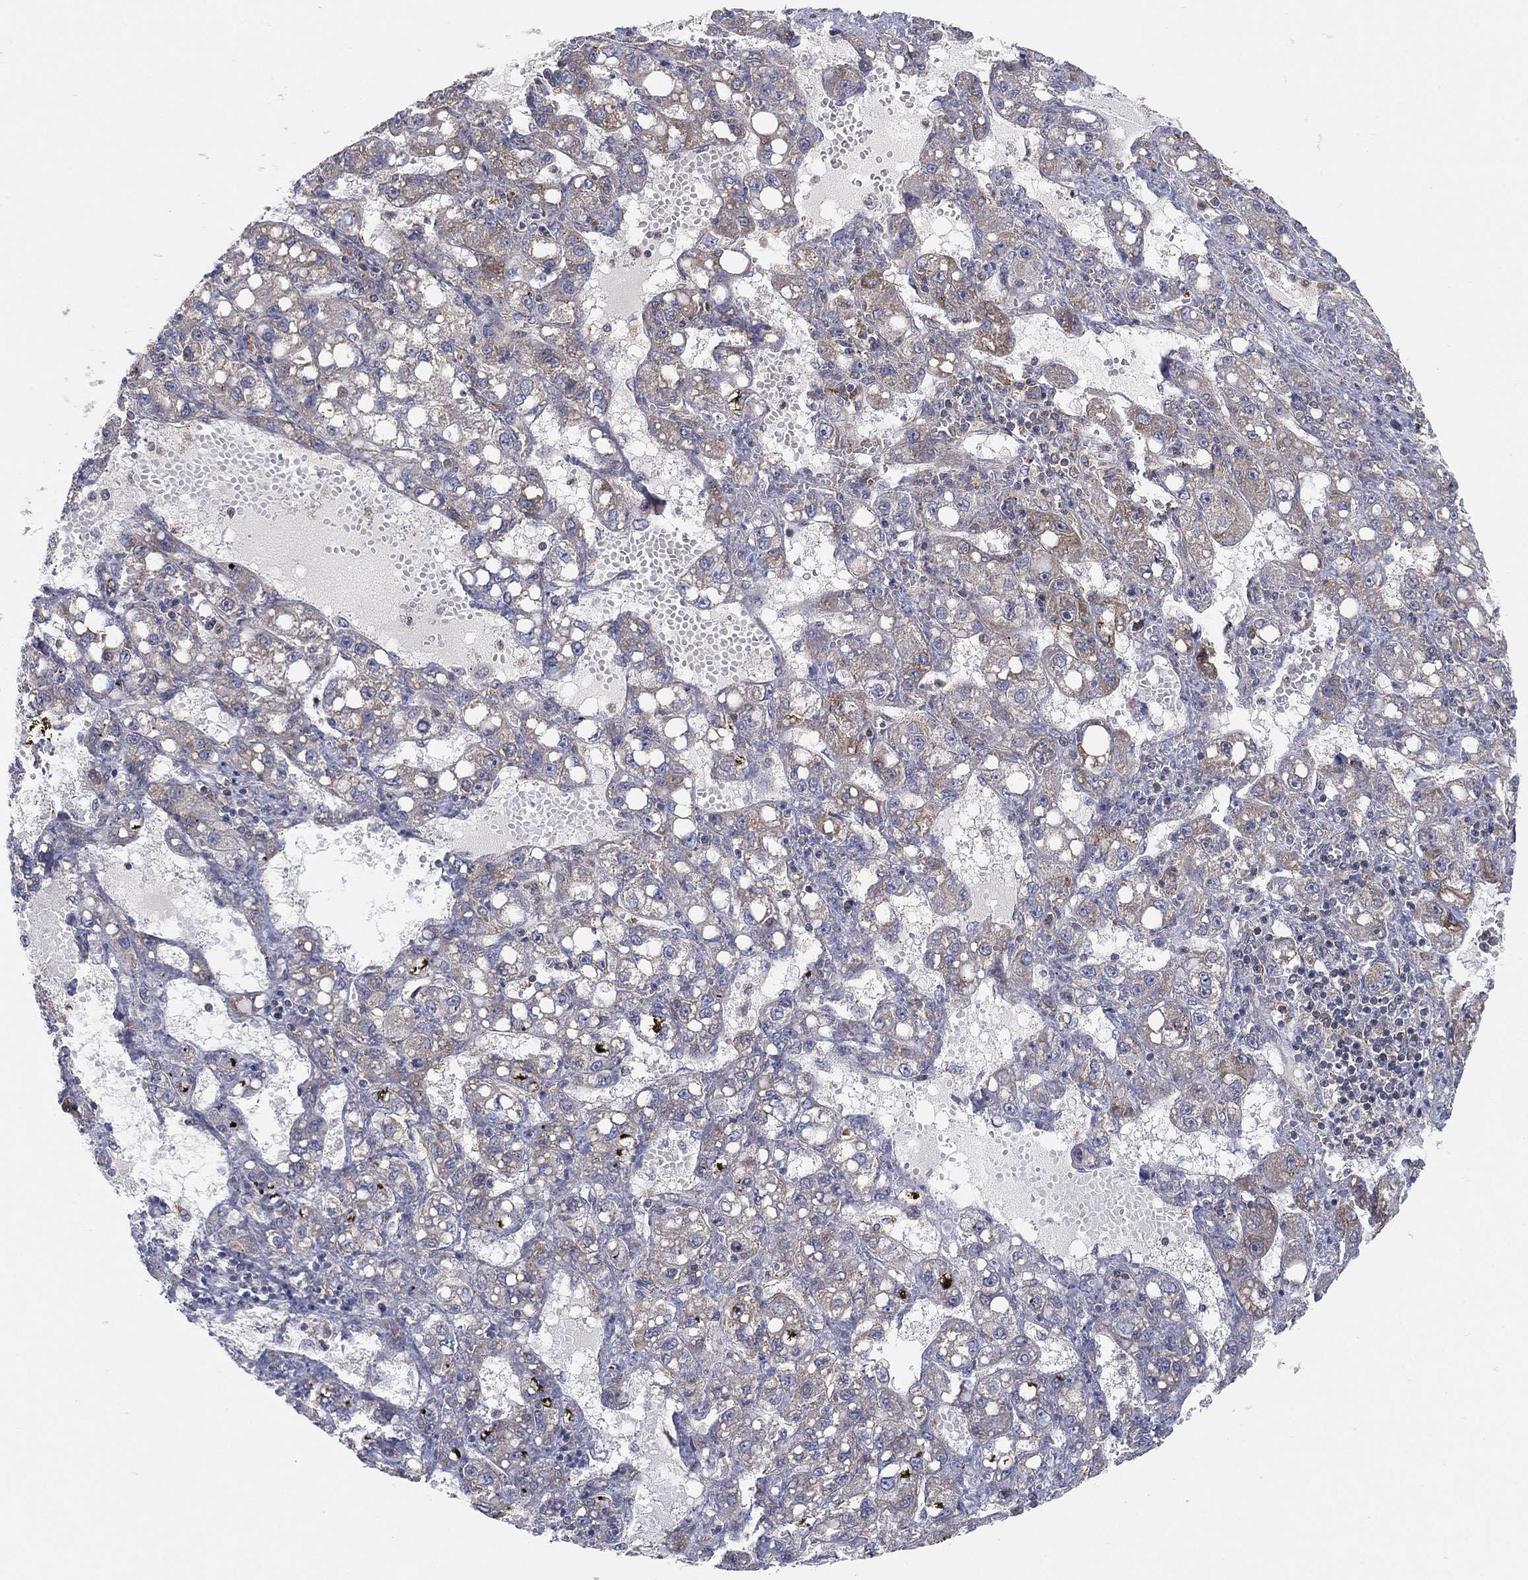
{"staining": {"intensity": "negative", "quantity": "none", "location": "none"}, "tissue": "liver cancer", "cell_type": "Tumor cells", "image_type": "cancer", "snomed": [{"axis": "morphology", "description": "Carcinoma, Hepatocellular, NOS"}, {"axis": "topography", "description": "Liver"}], "caption": "Immunohistochemical staining of liver hepatocellular carcinoma reveals no significant expression in tumor cells.", "gene": "TMTC4", "patient": {"sex": "female", "age": 65}}